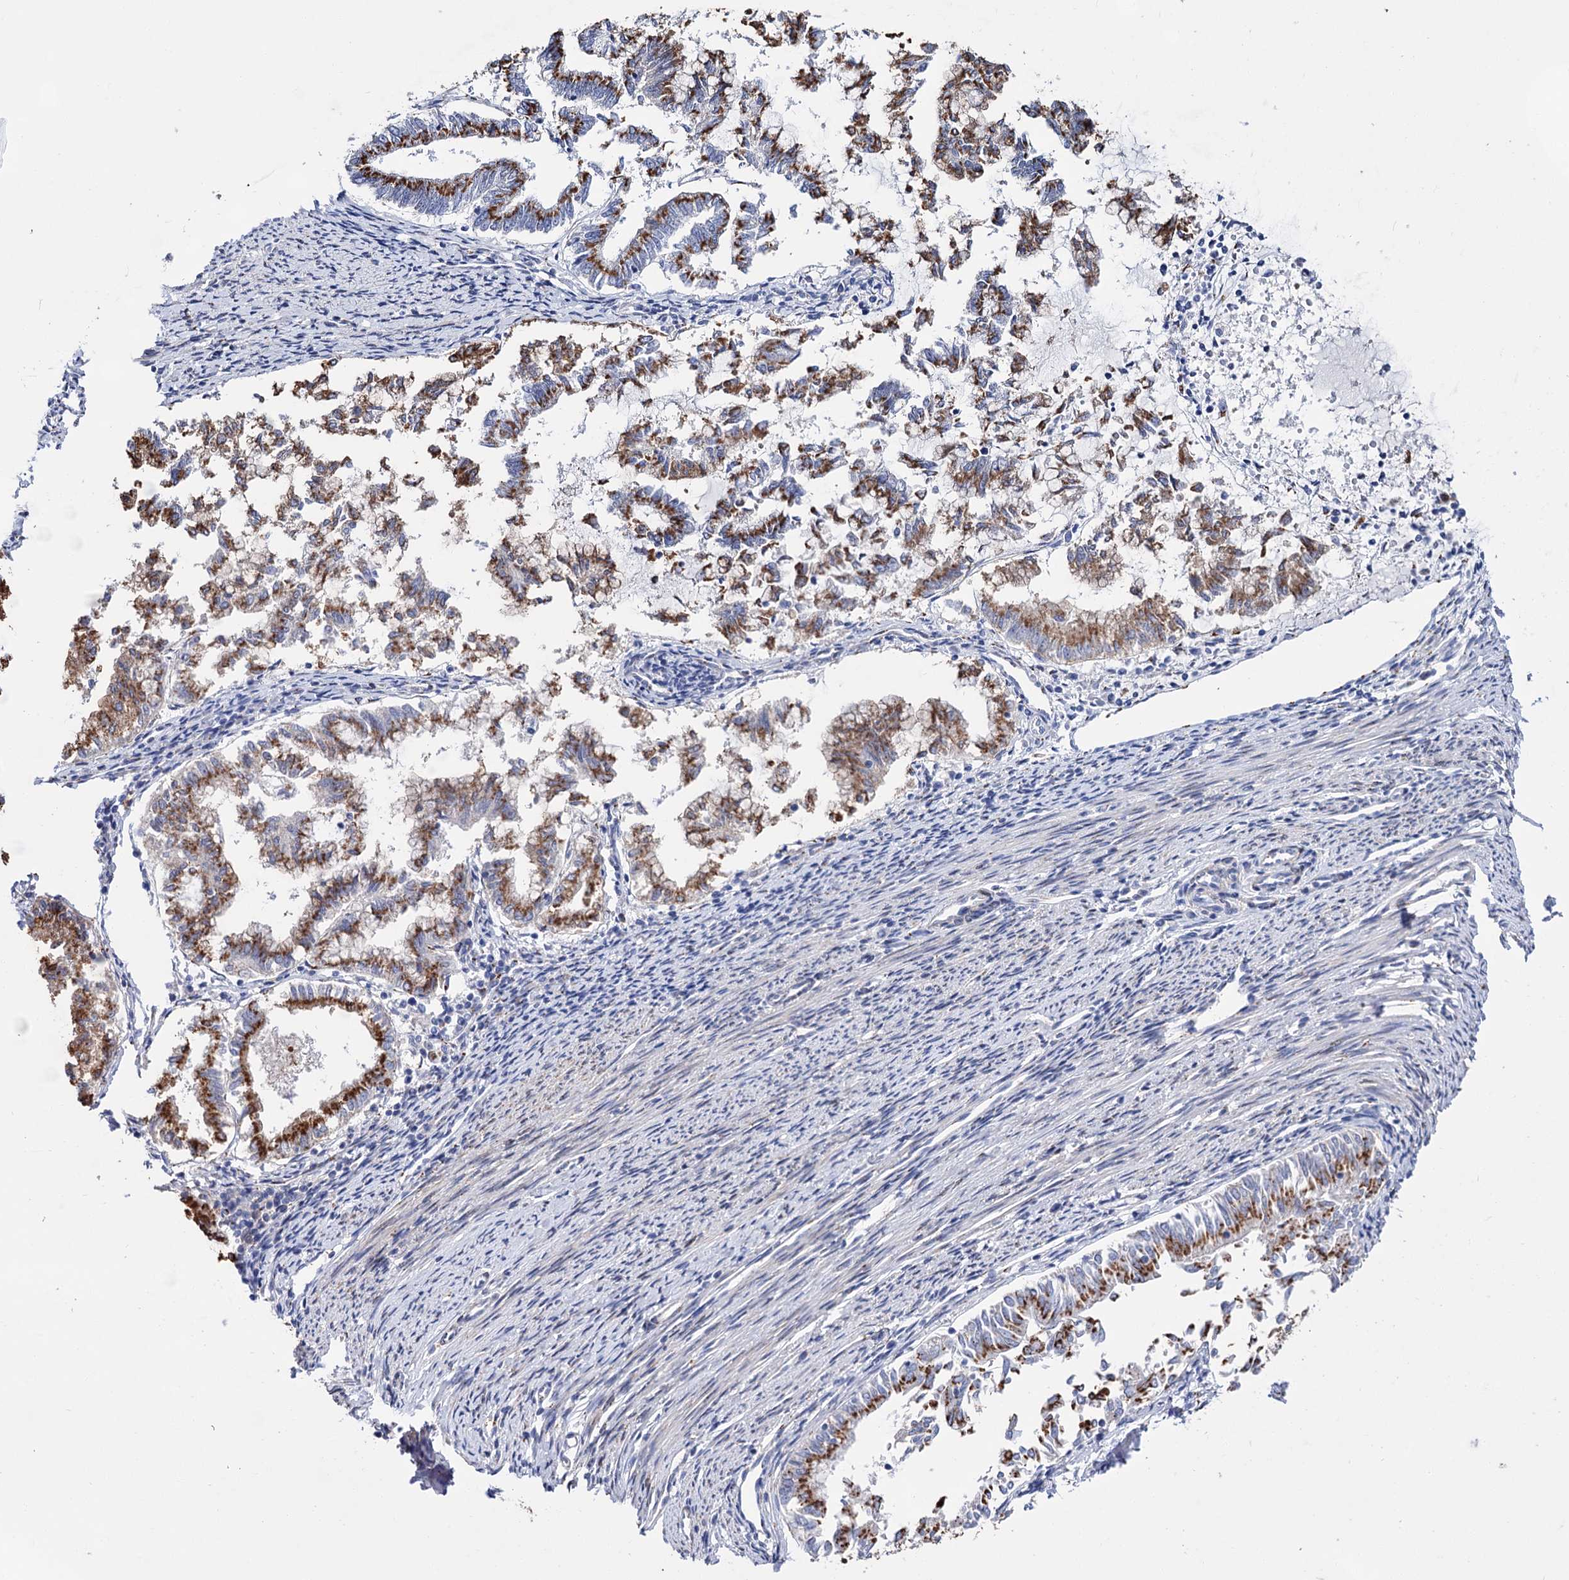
{"staining": {"intensity": "strong", "quantity": ">75%", "location": "cytoplasmic/membranous"}, "tissue": "endometrial cancer", "cell_type": "Tumor cells", "image_type": "cancer", "snomed": [{"axis": "morphology", "description": "Adenocarcinoma, NOS"}, {"axis": "topography", "description": "Endometrium"}], "caption": "Strong cytoplasmic/membranous staining is appreciated in approximately >75% of tumor cells in endometrial cancer. The staining is performed using DAB (3,3'-diaminobenzidine) brown chromogen to label protein expression. The nuclei are counter-stained blue using hematoxylin.", "gene": "C11orf96", "patient": {"sex": "female", "age": 79}}